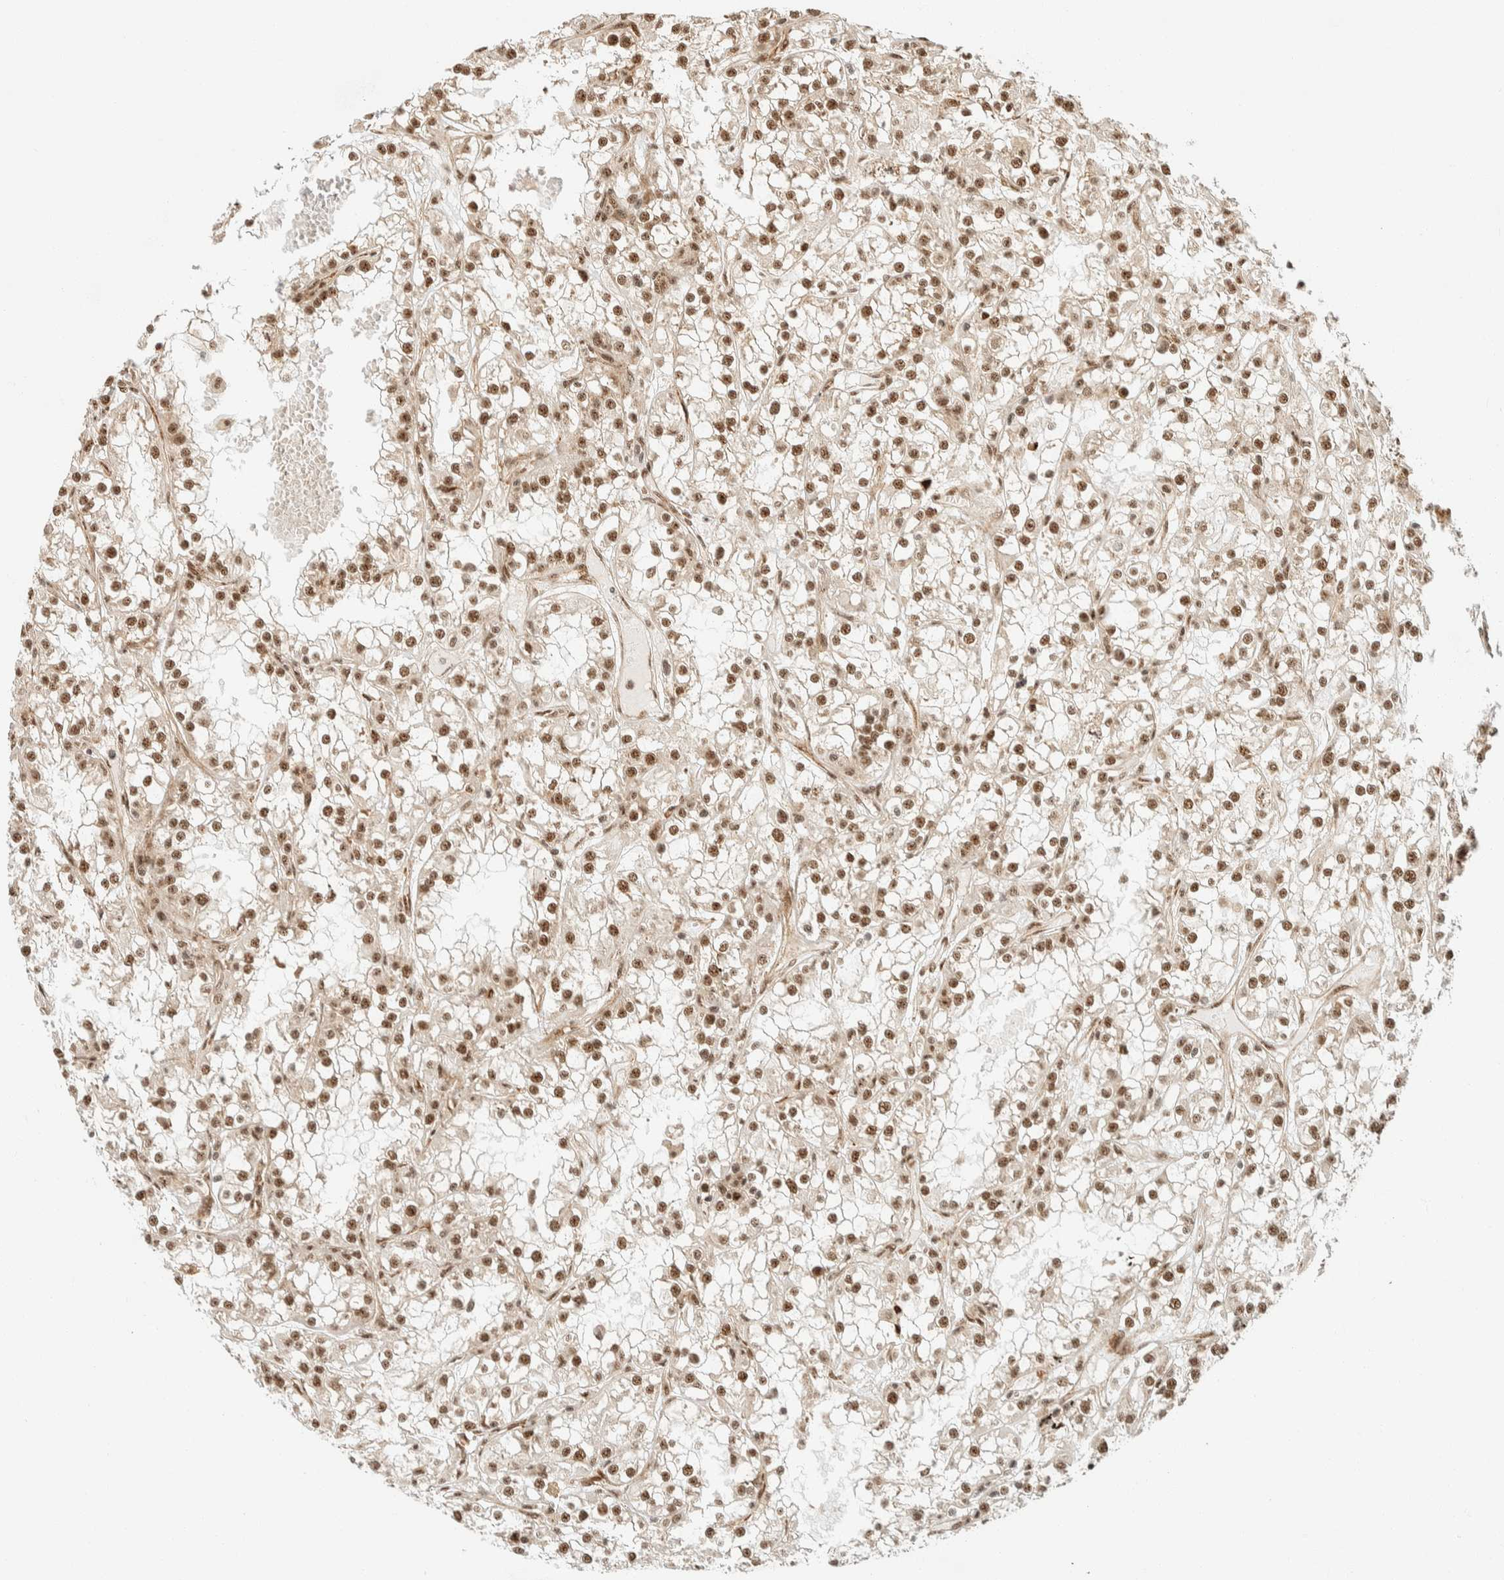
{"staining": {"intensity": "moderate", "quantity": ">75%", "location": "nuclear"}, "tissue": "renal cancer", "cell_type": "Tumor cells", "image_type": "cancer", "snomed": [{"axis": "morphology", "description": "Adenocarcinoma, NOS"}, {"axis": "topography", "description": "Kidney"}], "caption": "Human renal adenocarcinoma stained with a brown dye reveals moderate nuclear positive positivity in approximately >75% of tumor cells.", "gene": "SIK1", "patient": {"sex": "female", "age": 52}}